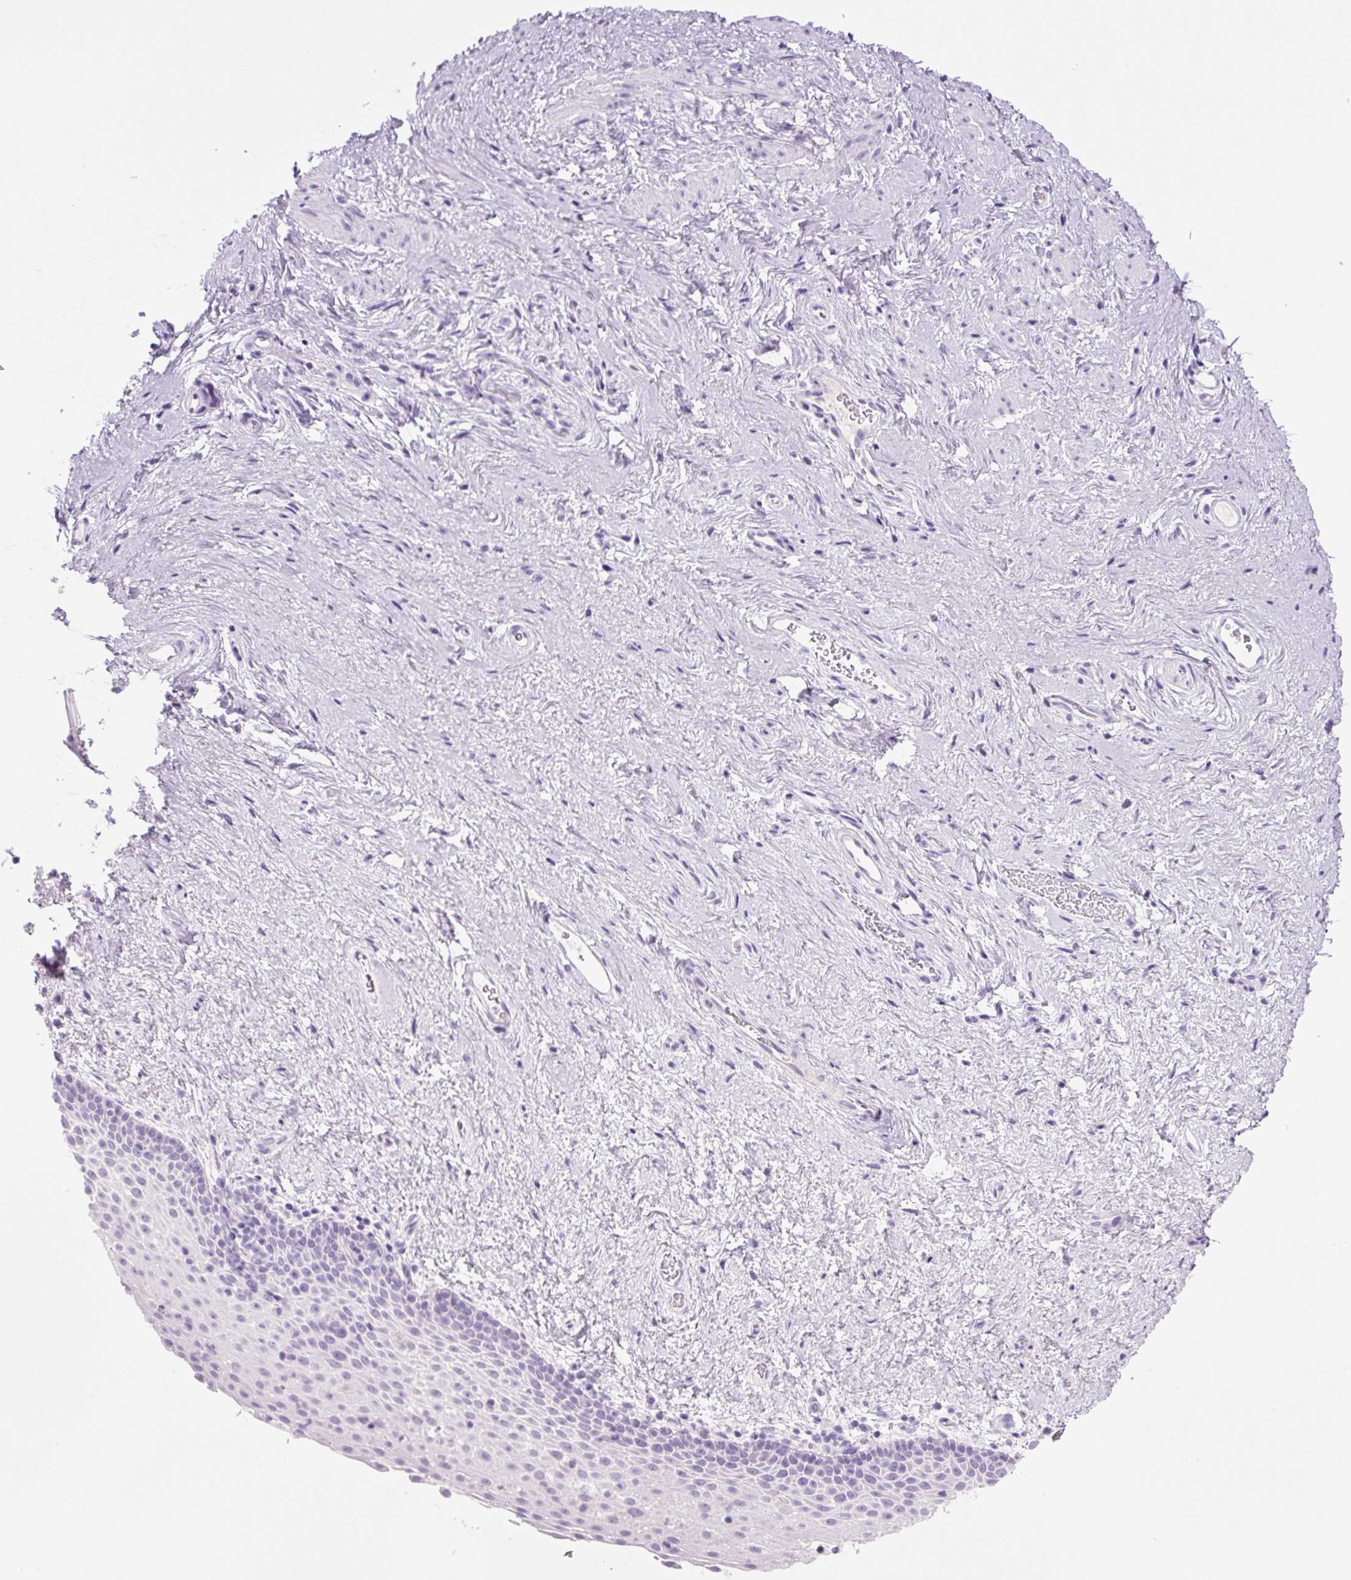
{"staining": {"intensity": "negative", "quantity": "none", "location": "none"}, "tissue": "vagina", "cell_type": "Squamous epithelial cells", "image_type": "normal", "snomed": [{"axis": "morphology", "description": "Normal tissue, NOS"}, {"axis": "topography", "description": "Vagina"}], "caption": "The micrograph reveals no significant positivity in squamous epithelial cells of vagina.", "gene": "PRRT1", "patient": {"sex": "female", "age": 61}}